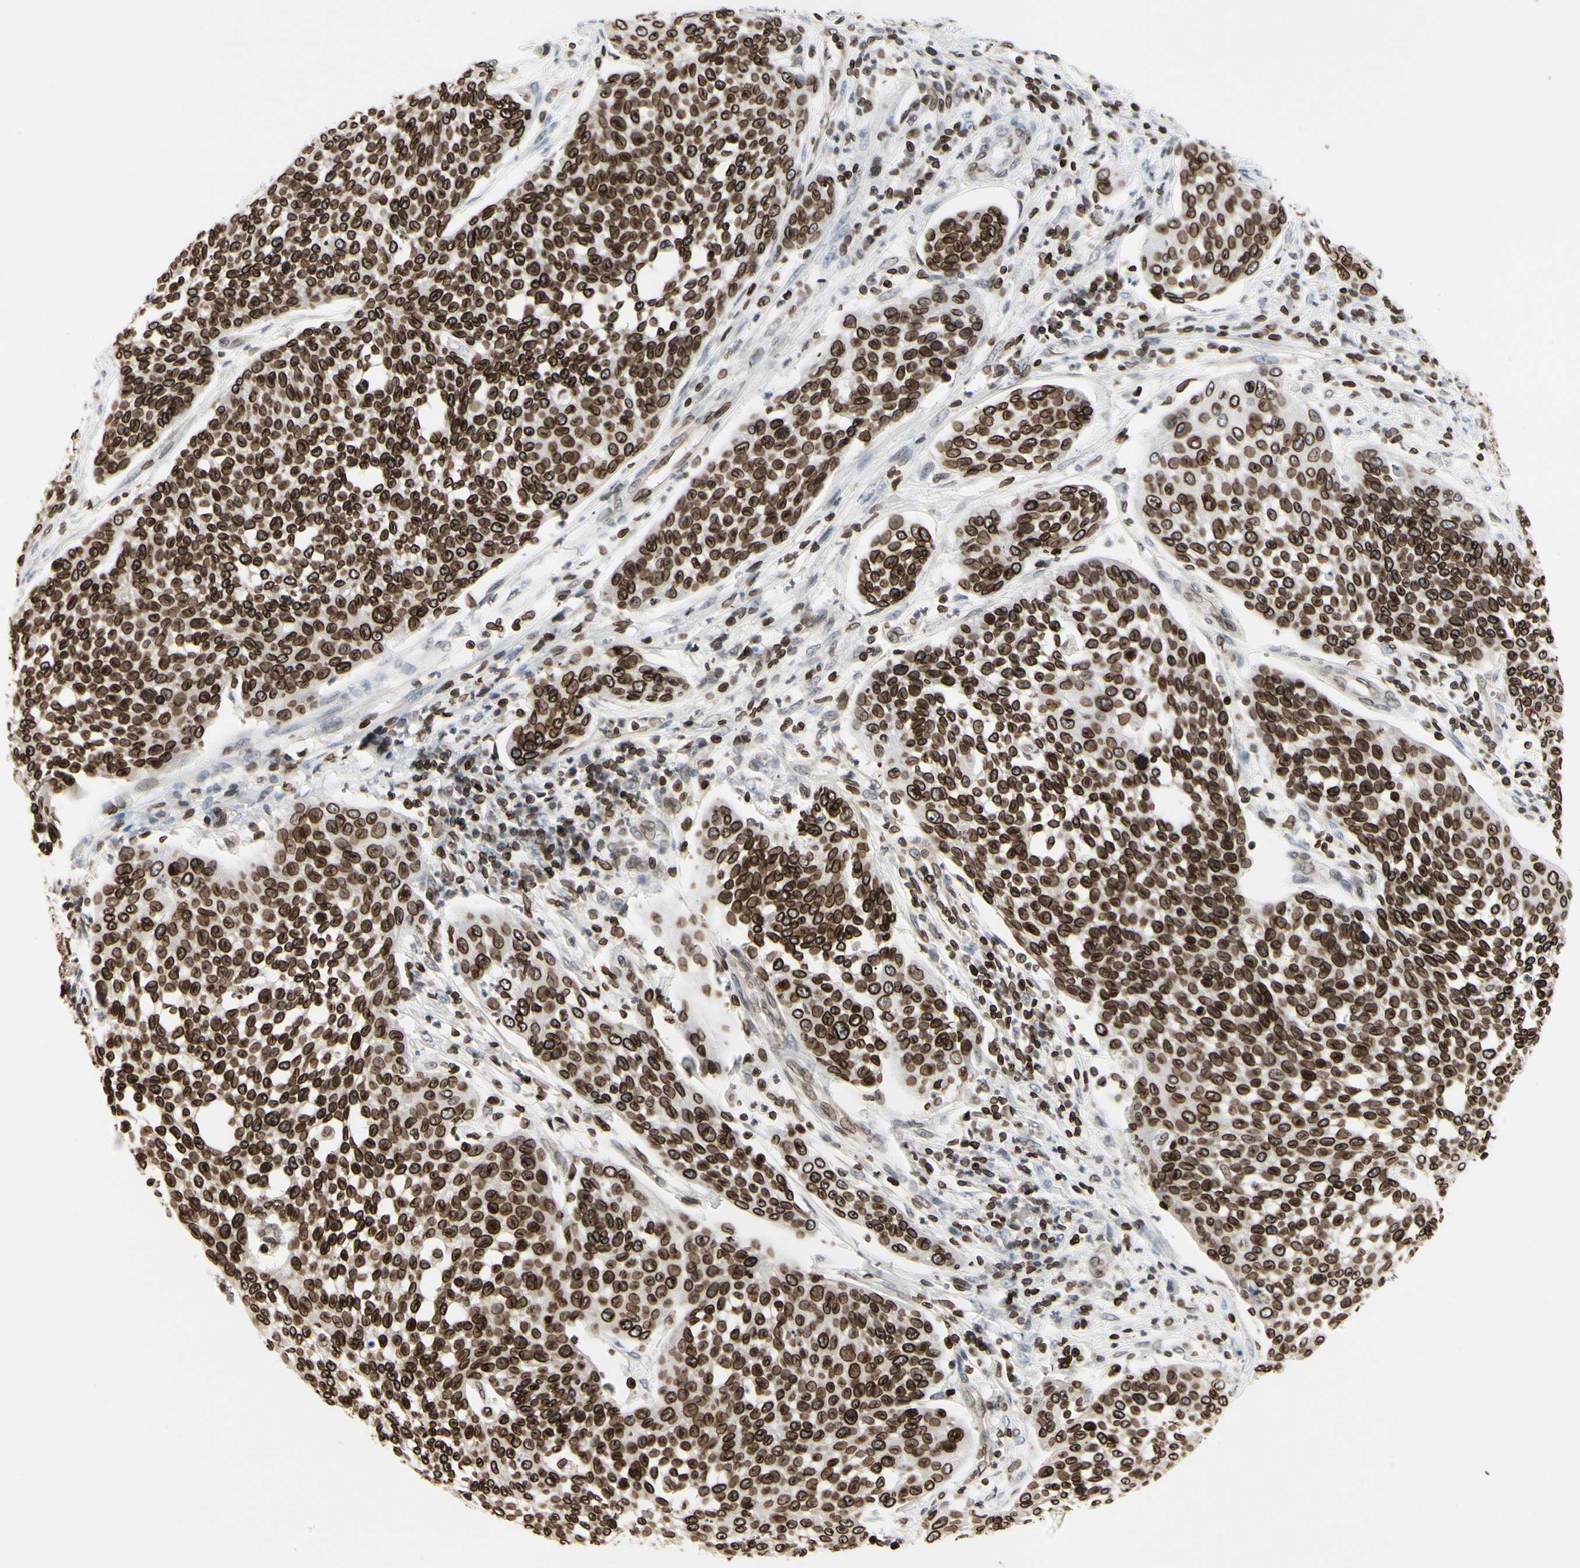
{"staining": {"intensity": "strong", "quantity": ">75%", "location": "cytoplasmic/membranous,nuclear"}, "tissue": "cervical cancer", "cell_type": "Tumor cells", "image_type": "cancer", "snomed": [{"axis": "morphology", "description": "Squamous cell carcinoma, NOS"}, {"axis": "topography", "description": "Cervix"}], "caption": "Immunohistochemical staining of human cervical cancer (squamous cell carcinoma) reveals high levels of strong cytoplasmic/membranous and nuclear protein positivity in about >75% of tumor cells. The protein is shown in brown color, while the nuclei are stained blue.", "gene": "TMPO", "patient": {"sex": "female", "age": 34}}